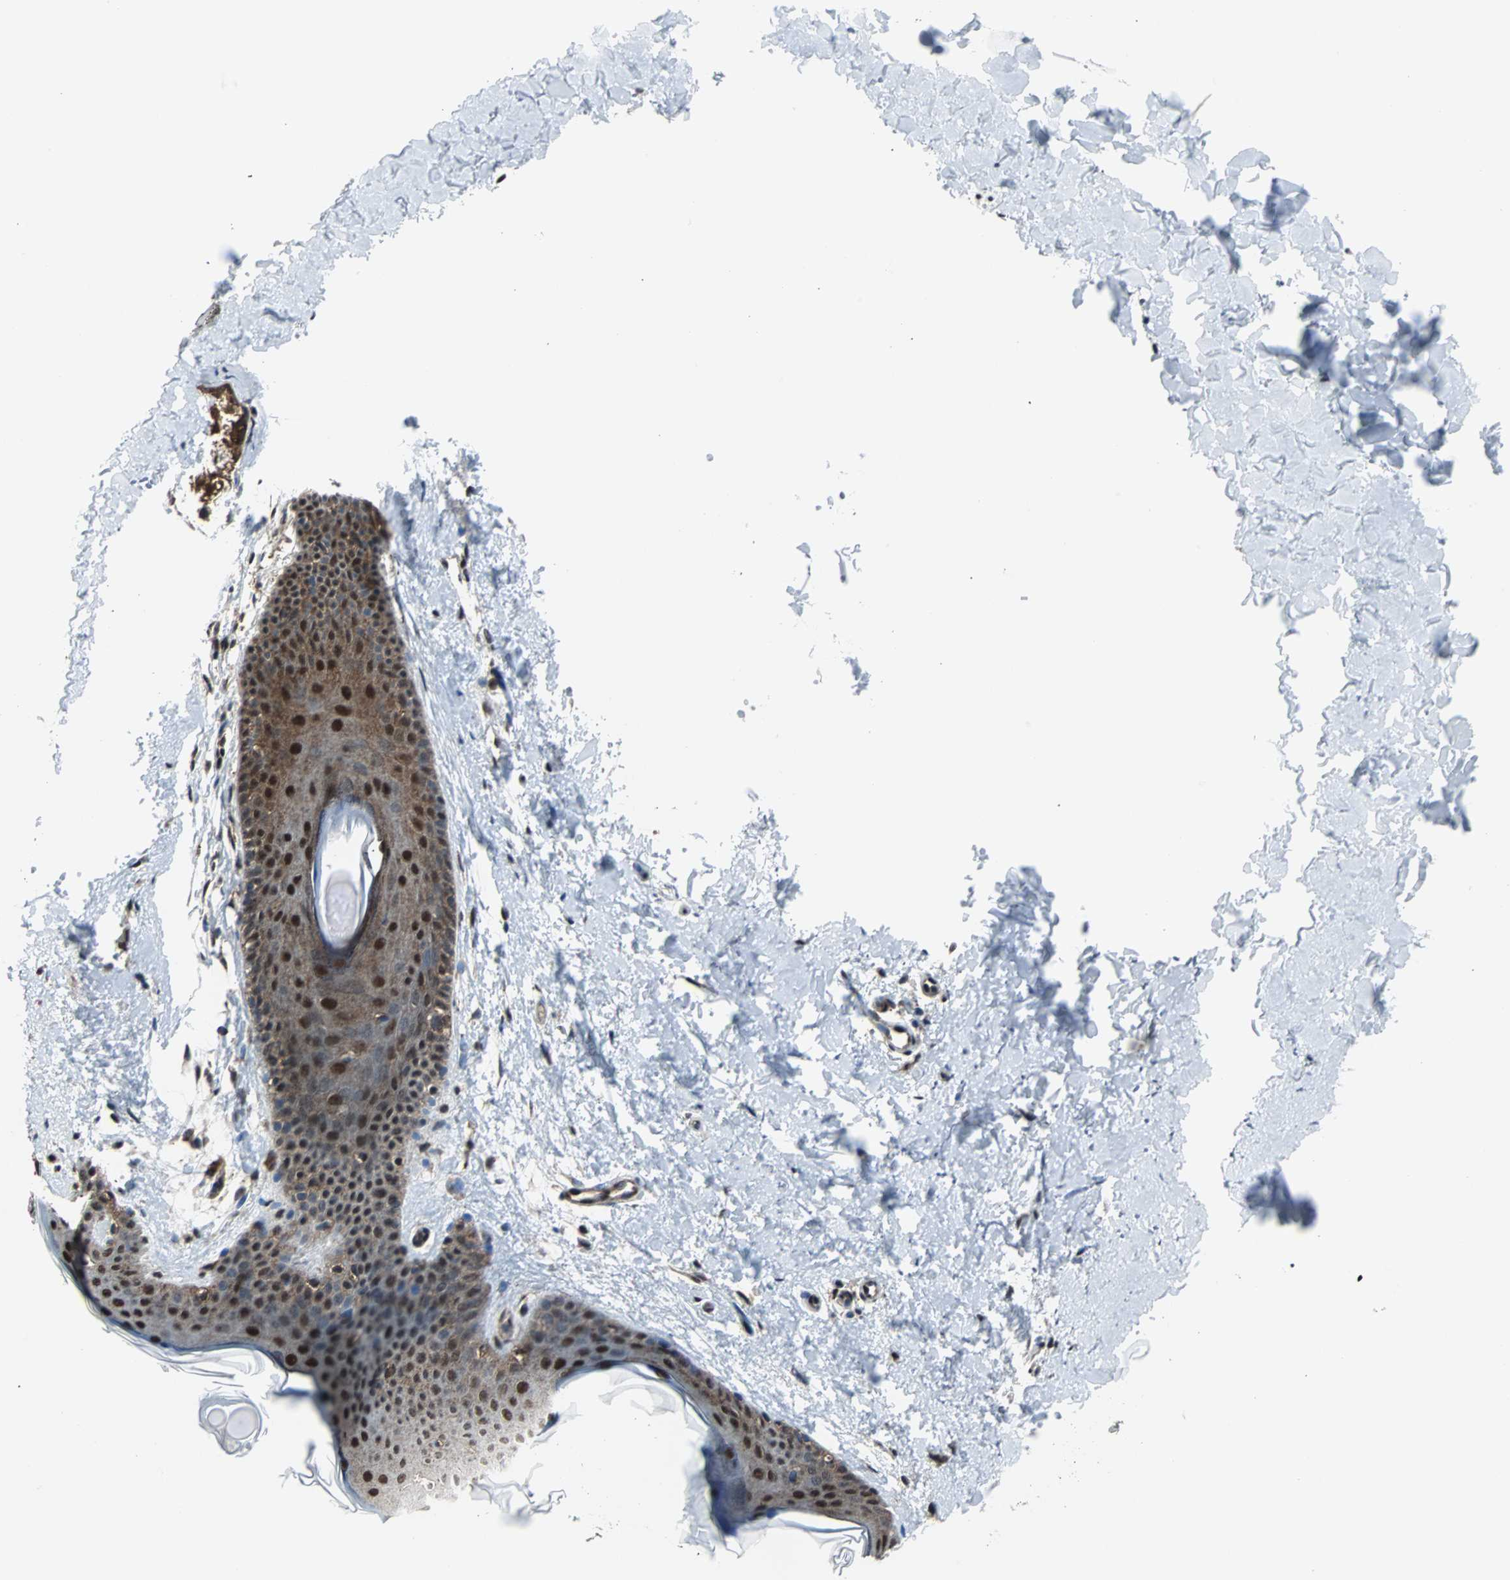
{"staining": {"intensity": "strong", "quantity": ">75%", "location": "nuclear"}, "tissue": "skin", "cell_type": "Fibroblasts", "image_type": "normal", "snomed": [{"axis": "morphology", "description": "Normal tissue, NOS"}, {"axis": "topography", "description": "Skin"}], "caption": "A high-resolution histopathology image shows IHC staining of normal skin, which exhibits strong nuclear positivity in about >75% of fibroblasts. Using DAB (brown) and hematoxylin (blue) stains, captured at high magnification using brightfield microscopy.", "gene": "VCP", "patient": {"sex": "female", "age": 56}}